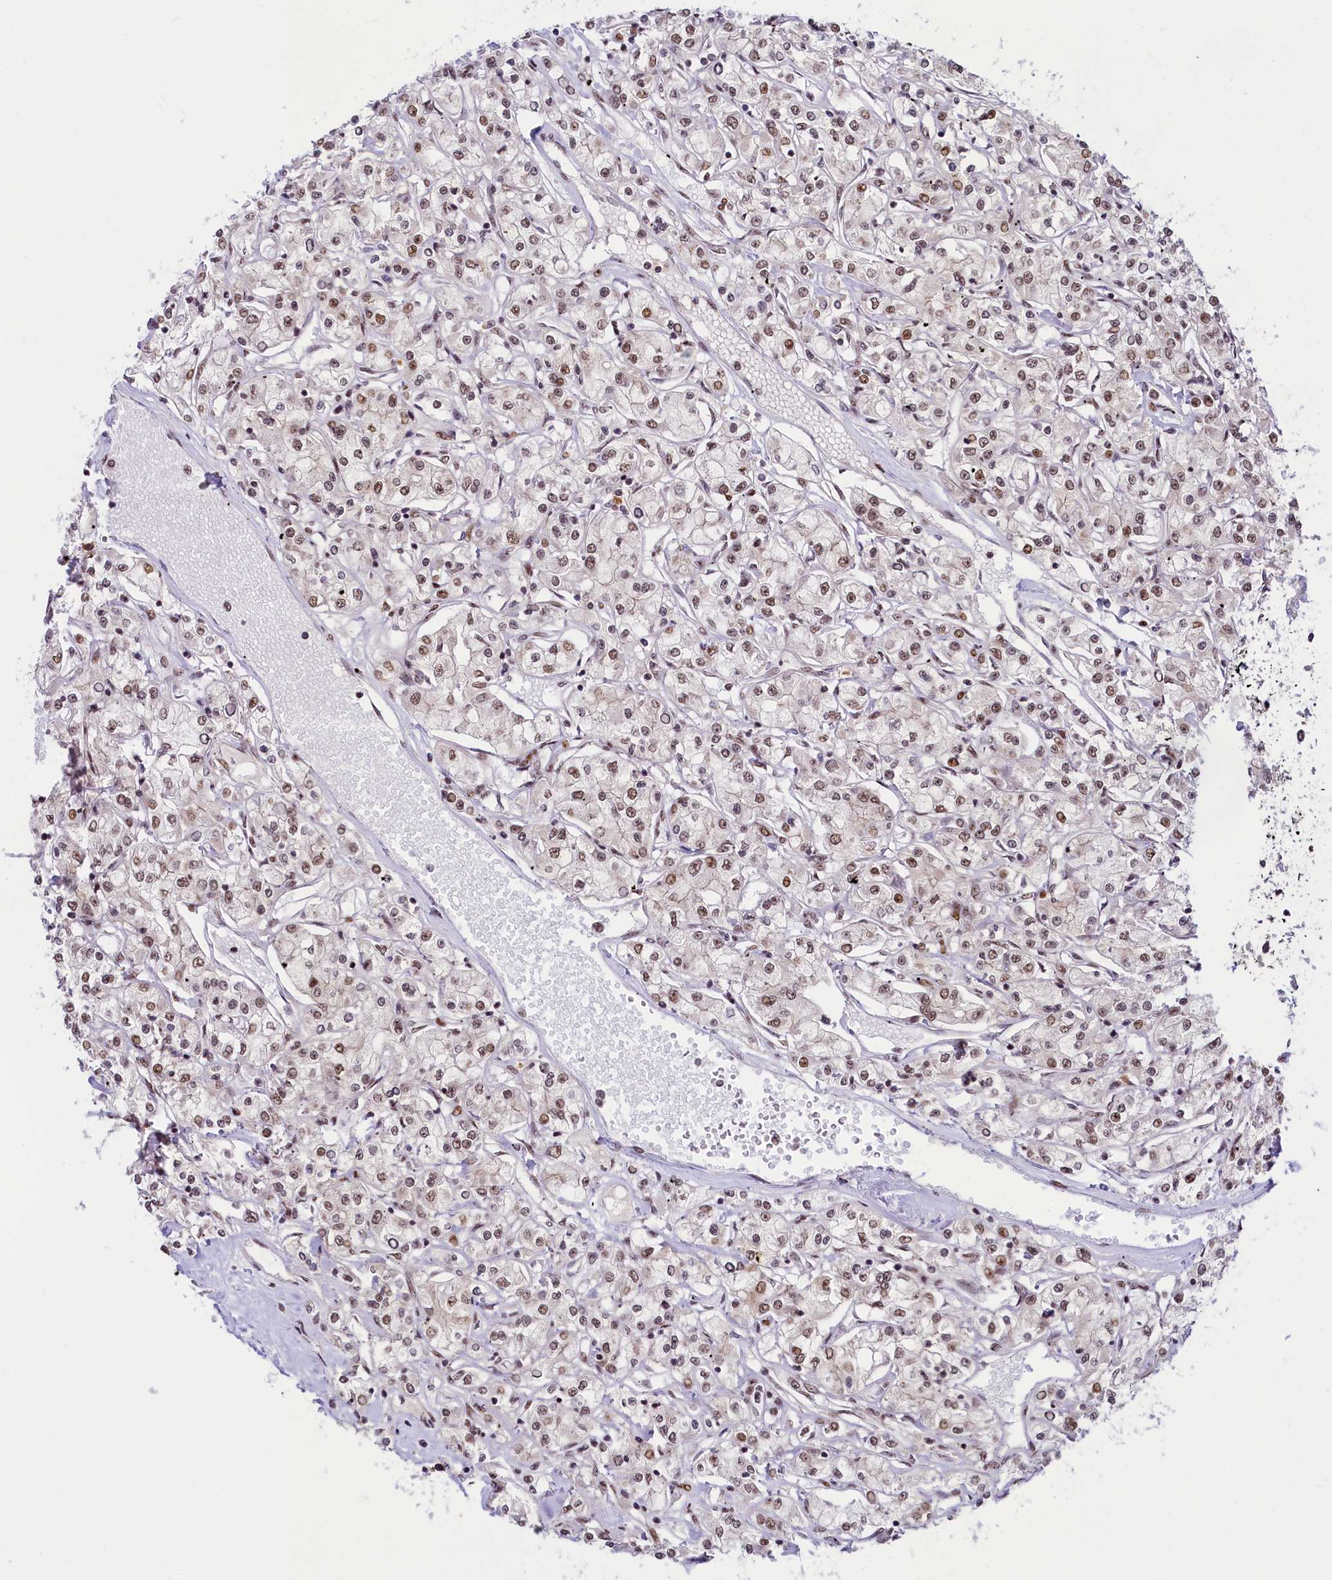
{"staining": {"intensity": "moderate", "quantity": ">75%", "location": "nuclear"}, "tissue": "renal cancer", "cell_type": "Tumor cells", "image_type": "cancer", "snomed": [{"axis": "morphology", "description": "Adenocarcinoma, NOS"}, {"axis": "topography", "description": "Kidney"}], "caption": "Approximately >75% of tumor cells in human renal adenocarcinoma exhibit moderate nuclear protein expression as visualized by brown immunohistochemical staining.", "gene": "ANKS3", "patient": {"sex": "female", "age": 59}}